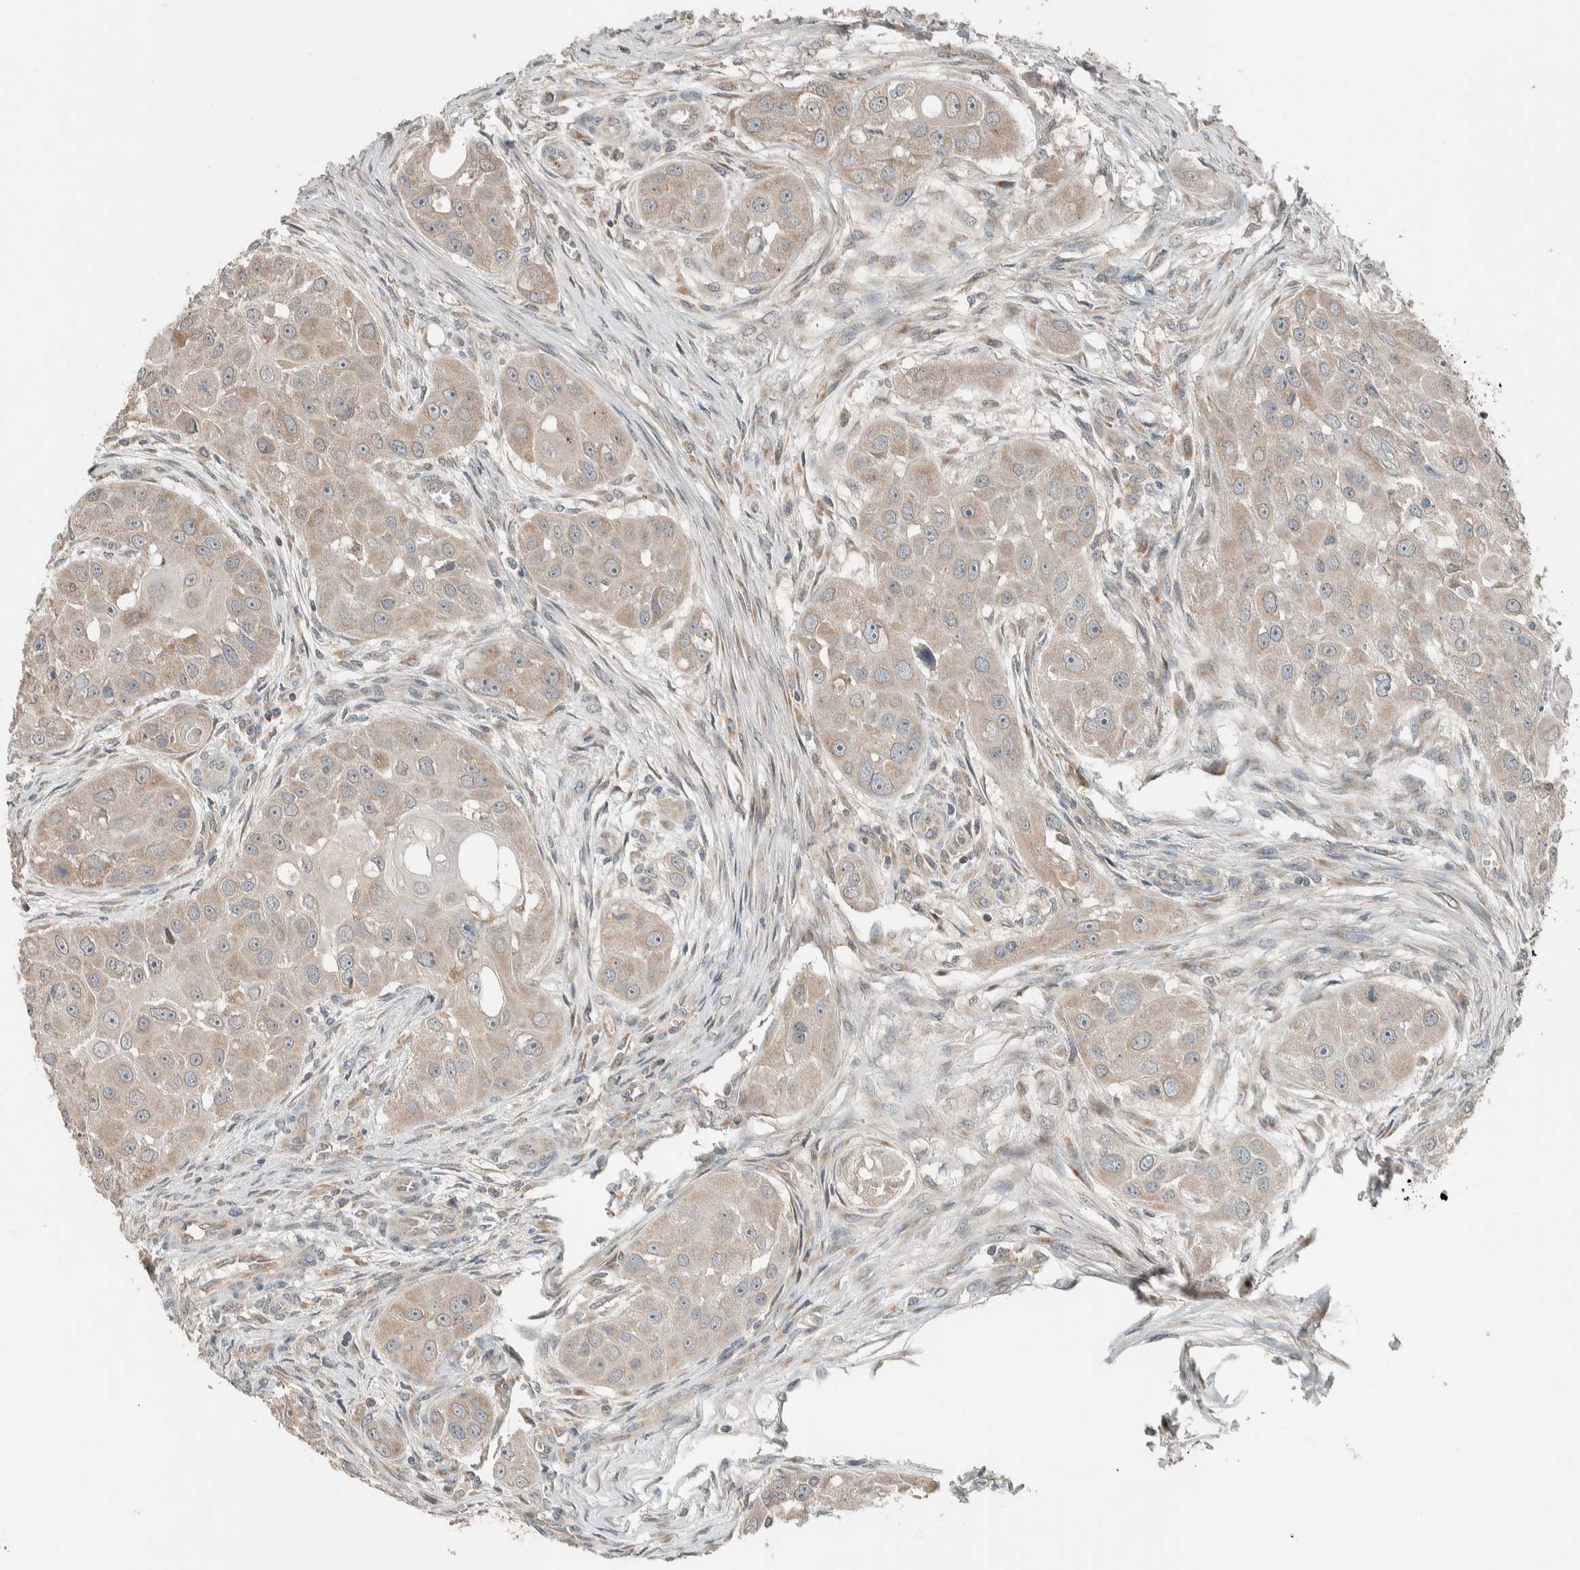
{"staining": {"intensity": "weak", "quantity": "<25%", "location": "cytoplasmic/membranous"}, "tissue": "head and neck cancer", "cell_type": "Tumor cells", "image_type": "cancer", "snomed": [{"axis": "morphology", "description": "Normal tissue, NOS"}, {"axis": "morphology", "description": "Squamous cell carcinoma, NOS"}, {"axis": "topography", "description": "Skeletal muscle"}, {"axis": "topography", "description": "Head-Neck"}], "caption": "IHC photomicrograph of human head and neck cancer (squamous cell carcinoma) stained for a protein (brown), which shows no positivity in tumor cells.", "gene": "NBR1", "patient": {"sex": "male", "age": 51}}